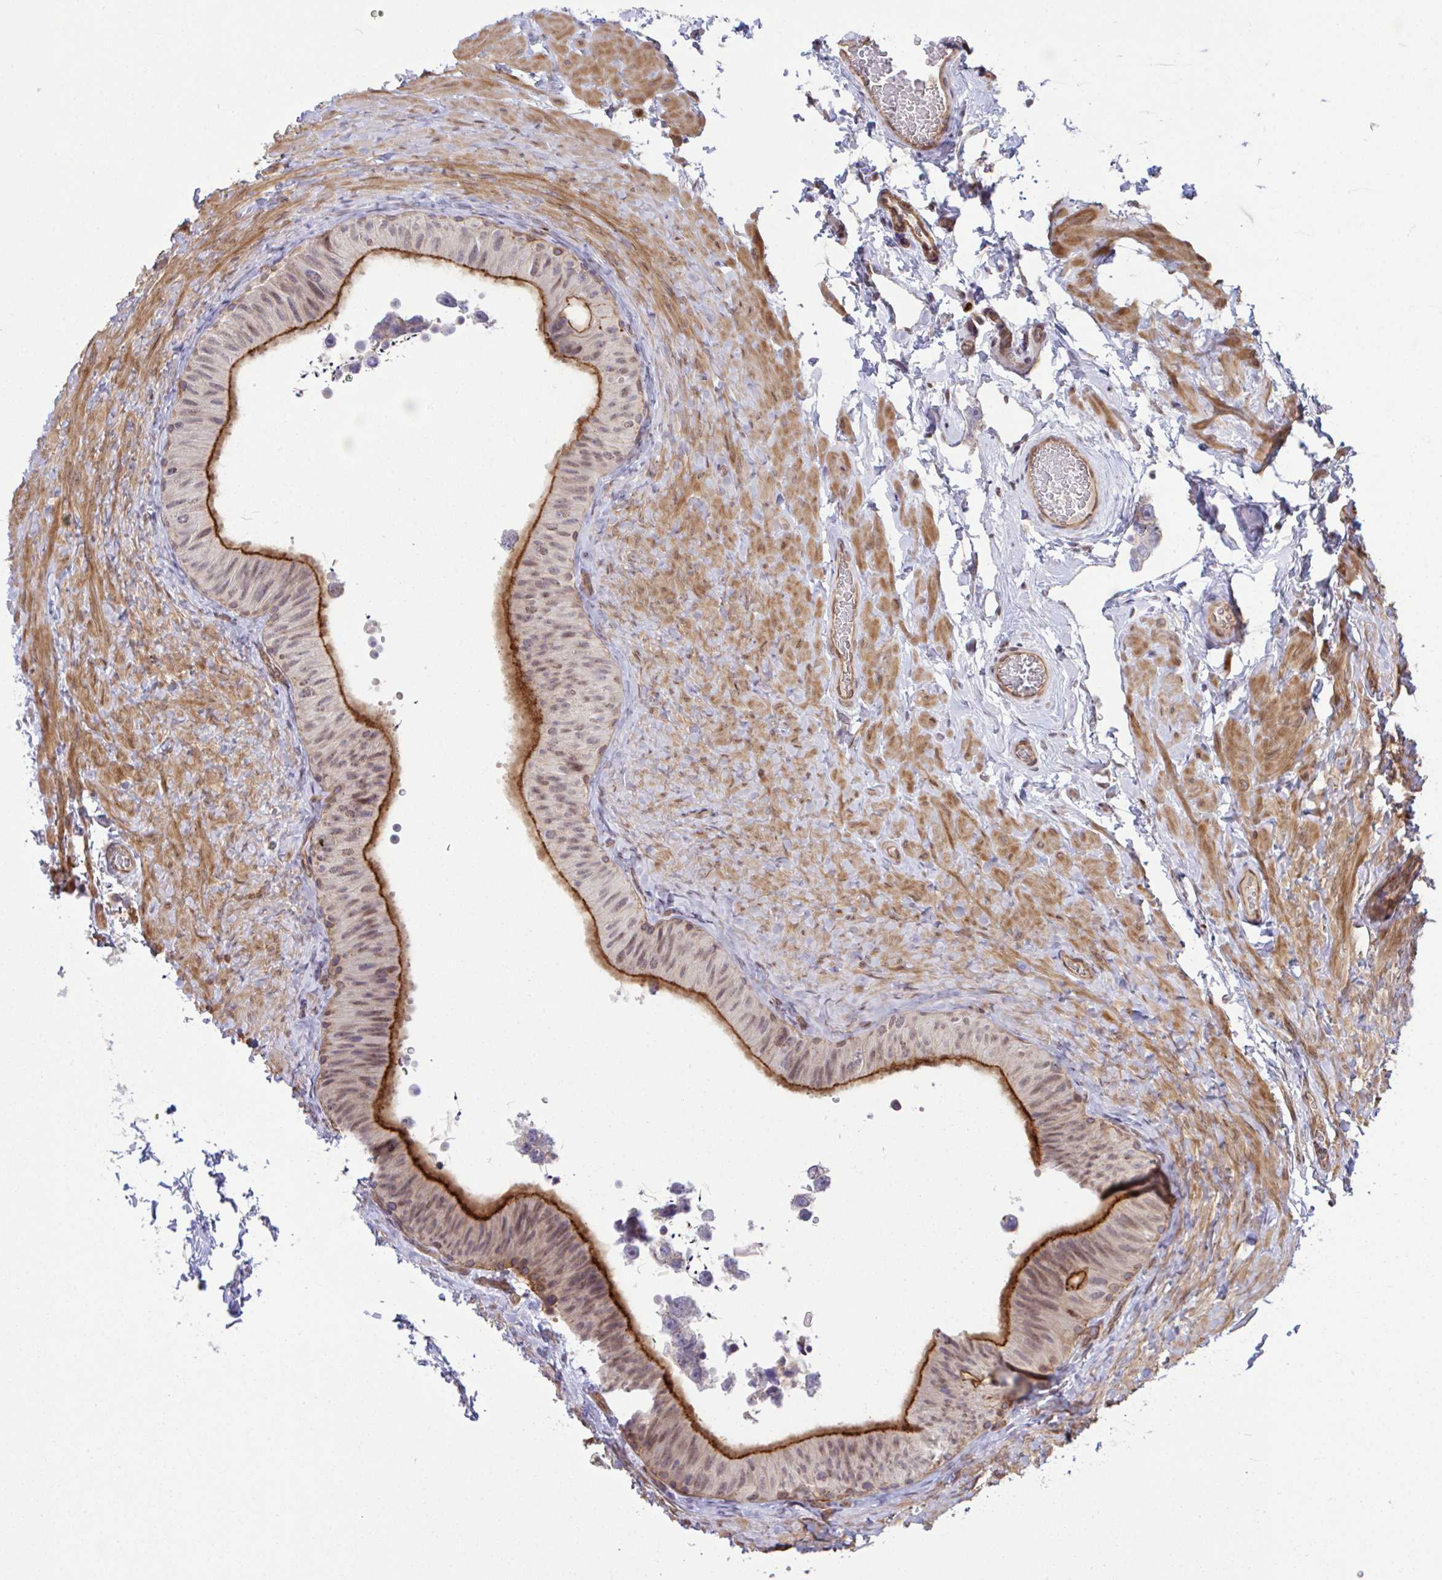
{"staining": {"intensity": "moderate", "quantity": "25%-75%", "location": "cytoplasmic/membranous"}, "tissue": "epididymis", "cell_type": "Glandular cells", "image_type": "normal", "snomed": [{"axis": "morphology", "description": "Normal tissue, NOS"}, {"axis": "topography", "description": "Epididymis, spermatic cord, NOS"}, {"axis": "topography", "description": "Epididymis"}], "caption": "Benign epididymis displays moderate cytoplasmic/membranous expression in about 25%-75% of glandular cells, visualized by immunohistochemistry.", "gene": "ZBED3", "patient": {"sex": "male", "age": 31}}